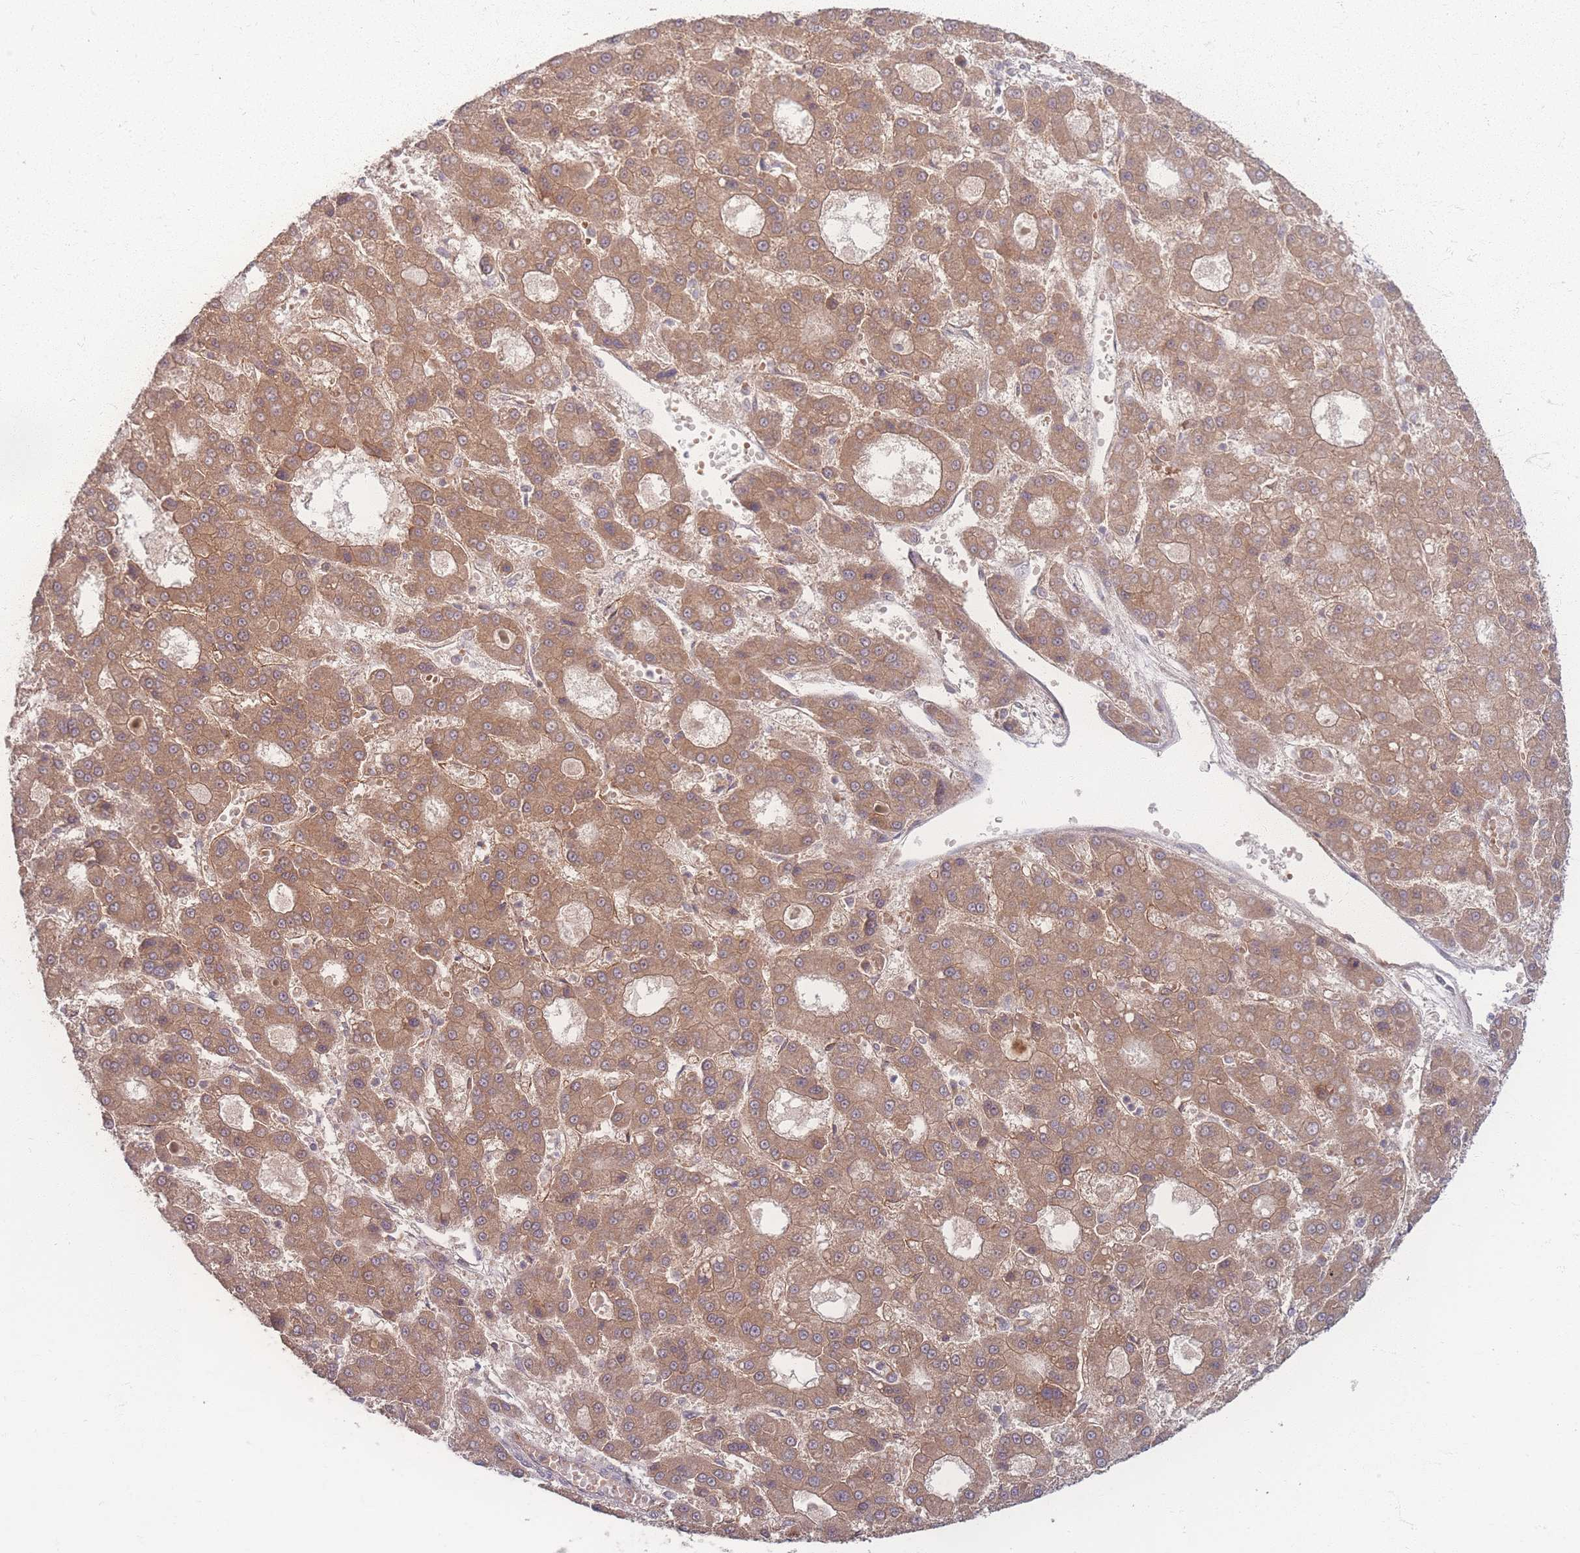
{"staining": {"intensity": "moderate", "quantity": ">75%", "location": "cytoplasmic/membranous"}, "tissue": "liver cancer", "cell_type": "Tumor cells", "image_type": "cancer", "snomed": [{"axis": "morphology", "description": "Carcinoma, Hepatocellular, NOS"}, {"axis": "topography", "description": "Liver"}], "caption": "The photomicrograph exhibits immunohistochemical staining of liver hepatocellular carcinoma. There is moderate cytoplasmic/membranous expression is present in about >75% of tumor cells. (Stains: DAB in brown, nuclei in blue, Microscopy: brightfield microscopy at high magnification).", "gene": "INSR", "patient": {"sex": "male", "age": 70}}